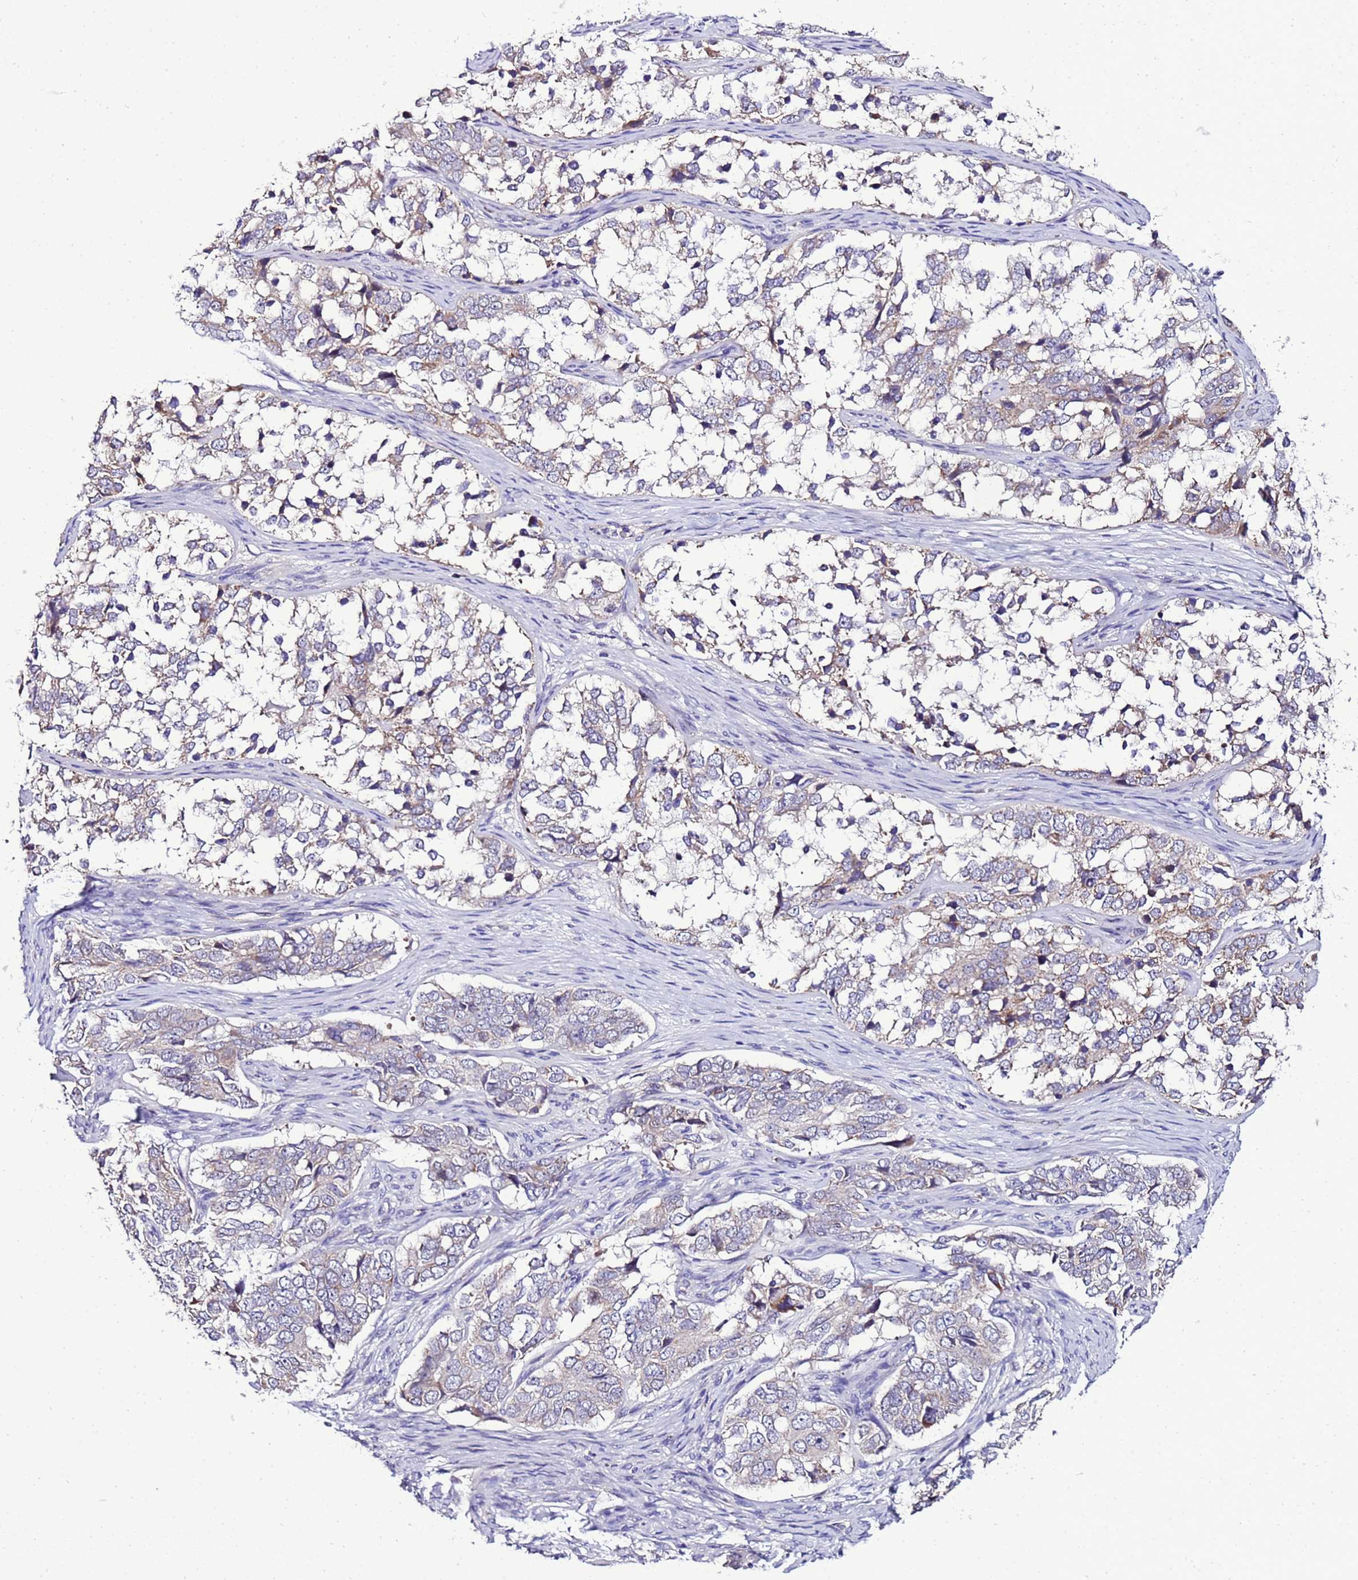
{"staining": {"intensity": "weak", "quantity": "<25%", "location": "cytoplasmic/membranous"}, "tissue": "ovarian cancer", "cell_type": "Tumor cells", "image_type": "cancer", "snomed": [{"axis": "morphology", "description": "Carcinoma, endometroid"}, {"axis": "topography", "description": "Ovary"}], "caption": "Protein analysis of ovarian endometroid carcinoma reveals no significant expression in tumor cells. (Immunohistochemistry, brightfield microscopy, high magnification).", "gene": "DPH6", "patient": {"sex": "female", "age": 51}}